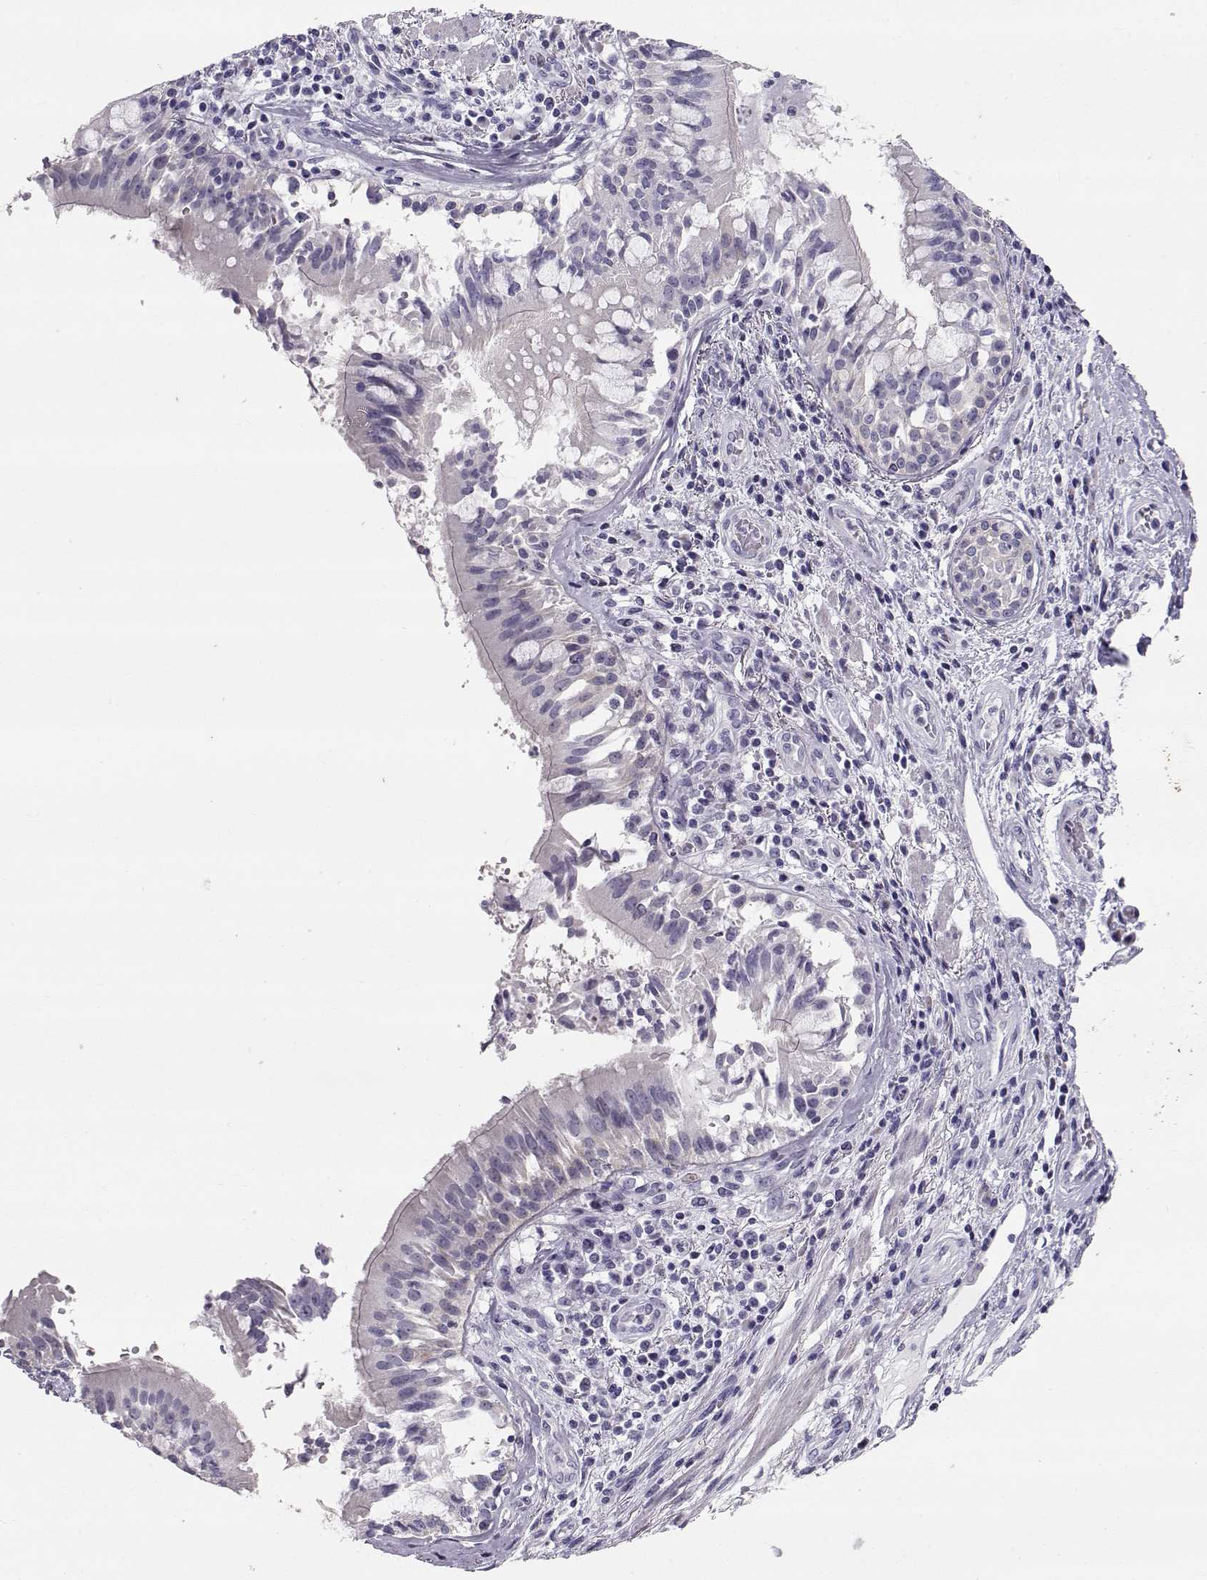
{"staining": {"intensity": "negative", "quantity": "none", "location": "none"}, "tissue": "lung cancer", "cell_type": "Tumor cells", "image_type": "cancer", "snomed": [{"axis": "morphology", "description": "Normal tissue, NOS"}, {"axis": "morphology", "description": "Squamous cell carcinoma, NOS"}, {"axis": "topography", "description": "Bronchus"}, {"axis": "topography", "description": "Lung"}], "caption": "Immunohistochemistry histopathology image of neoplastic tissue: human lung cancer (squamous cell carcinoma) stained with DAB (3,3'-diaminobenzidine) shows no significant protein staining in tumor cells. (Stains: DAB (3,3'-diaminobenzidine) immunohistochemistry with hematoxylin counter stain, Microscopy: brightfield microscopy at high magnification).", "gene": "RD3", "patient": {"sex": "male", "age": 64}}